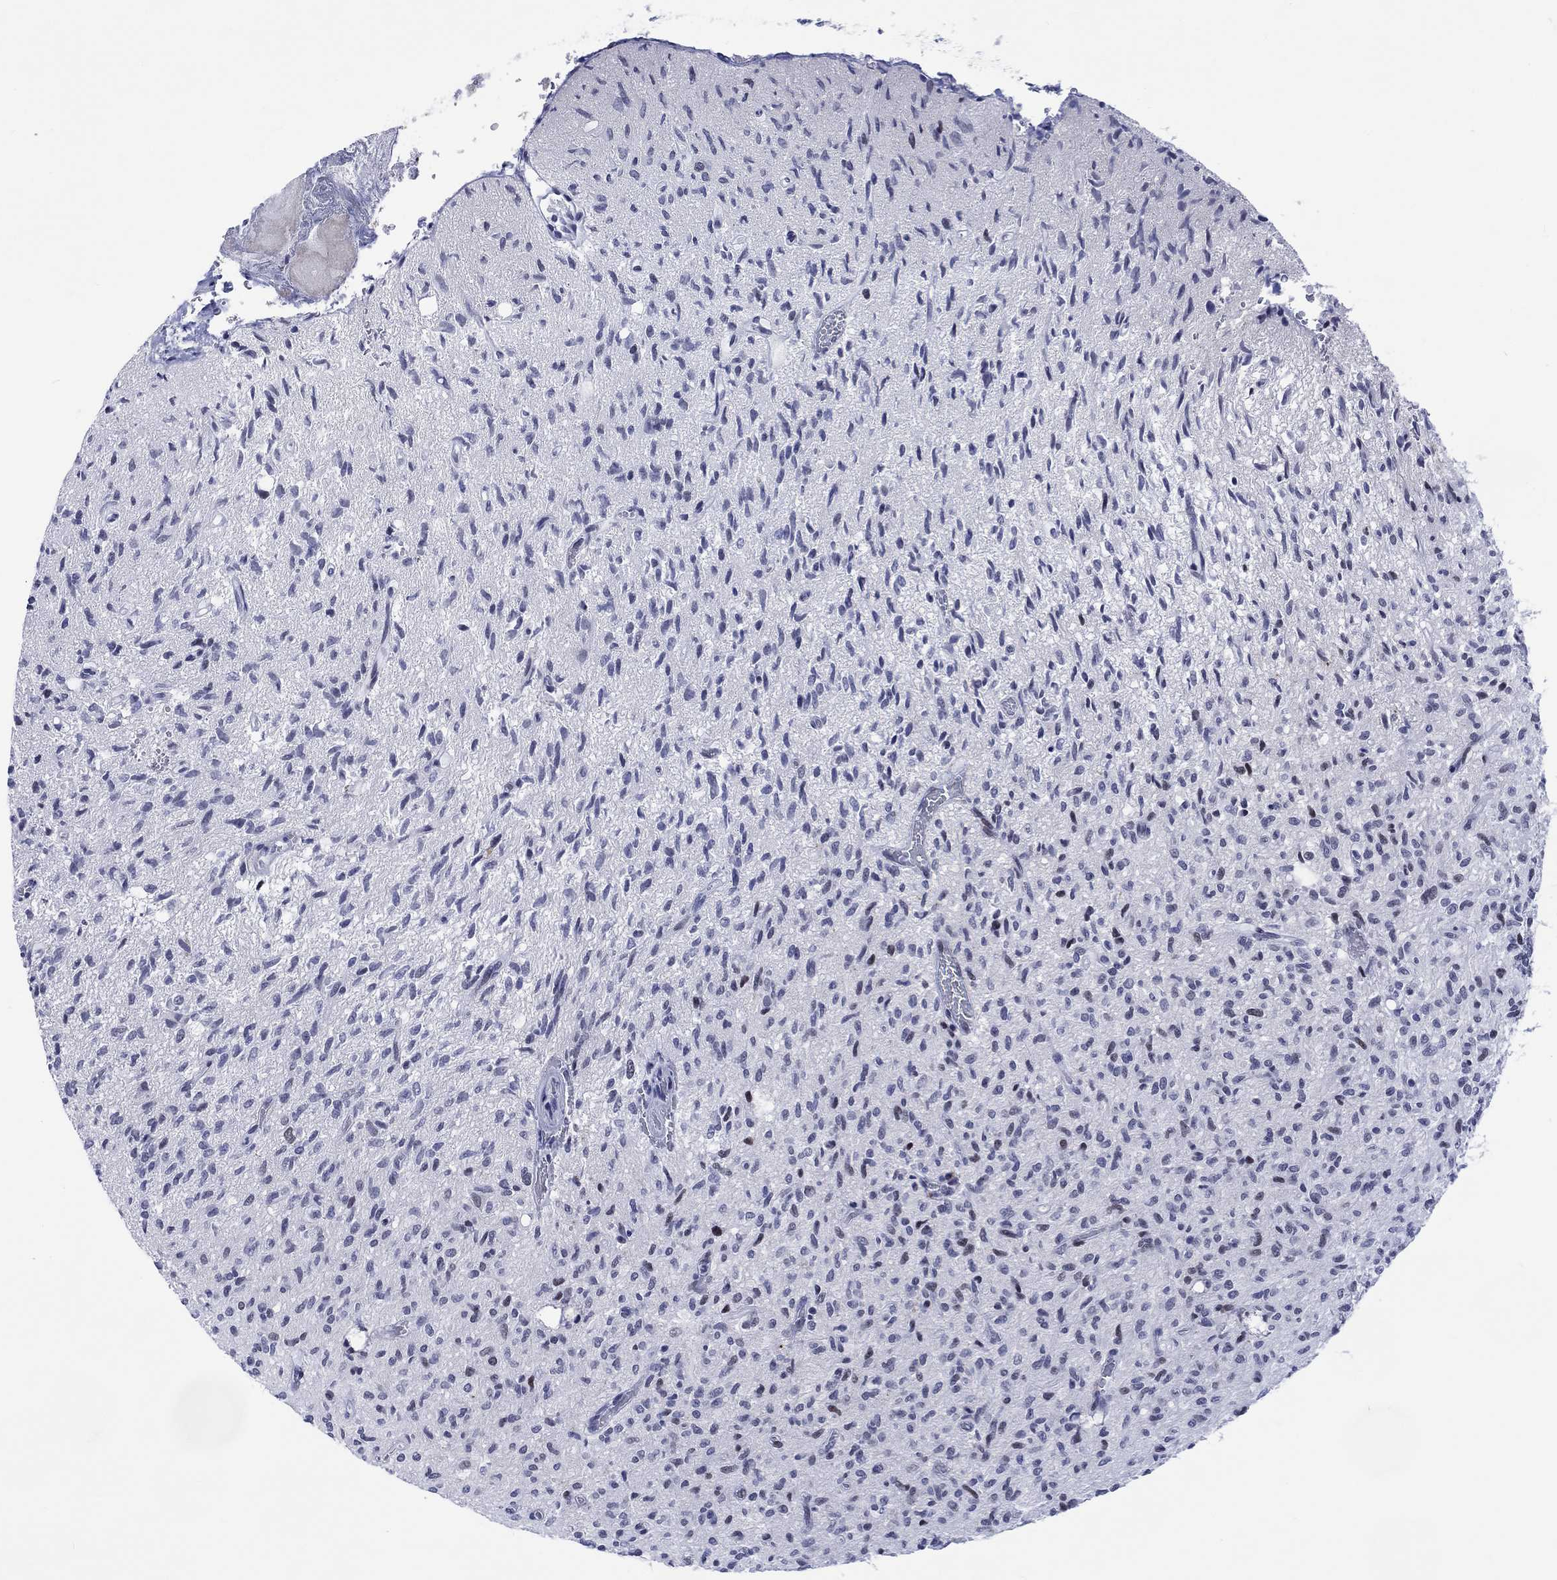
{"staining": {"intensity": "negative", "quantity": "none", "location": "none"}, "tissue": "glioma", "cell_type": "Tumor cells", "image_type": "cancer", "snomed": [{"axis": "morphology", "description": "Glioma, malignant, High grade"}, {"axis": "topography", "description": "Brain"}], "caption": "Immunohistochemistry (IHC) of glioma displays no expression in tumor cells.", "gene": "CDCA2", "patient": {"sex": "male", "age": 64}}